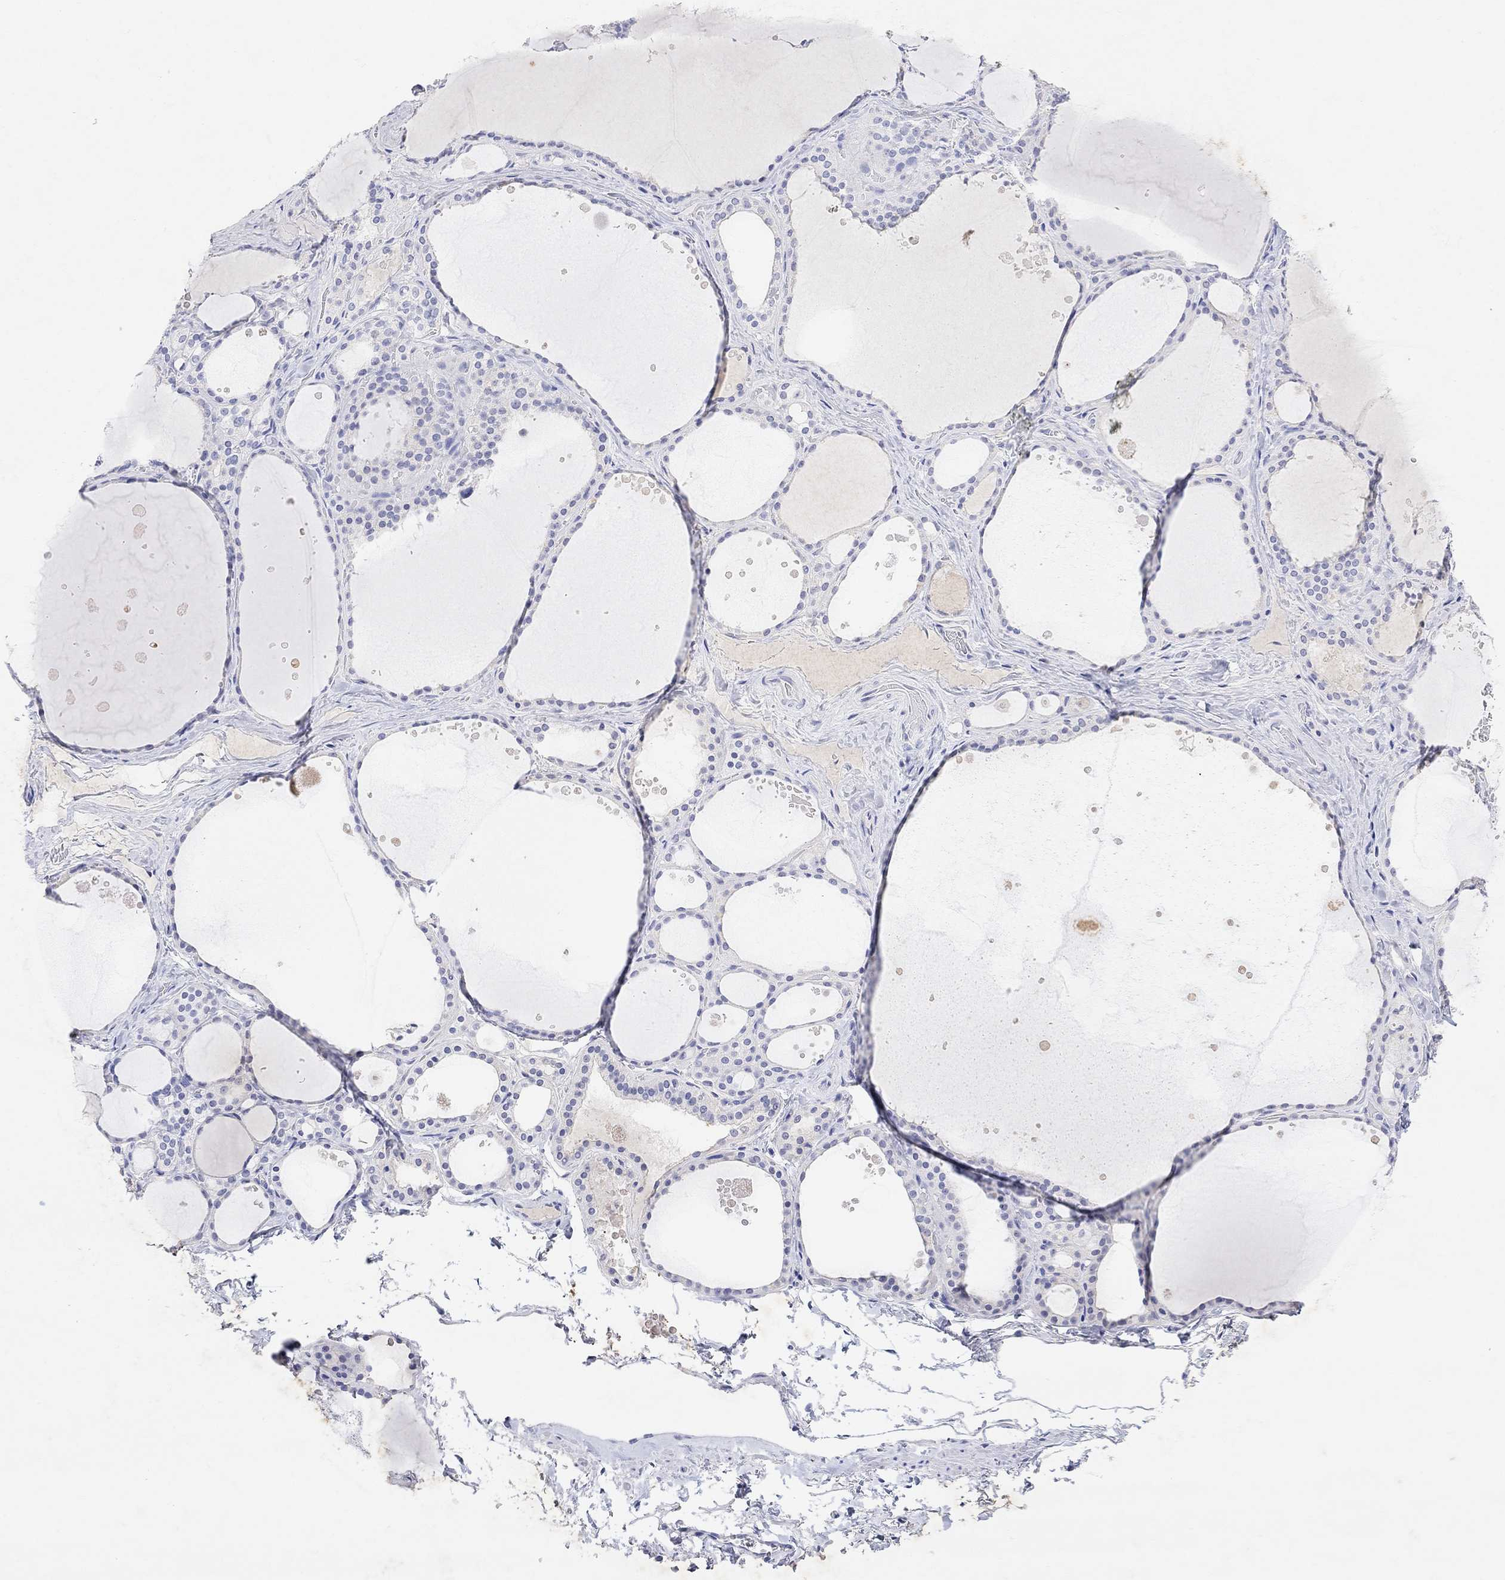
{"staining": {"intensity": "negative", "quantity": "none", "location": "none"}, "tissue": "thyroid gland", "cell_type": "Glandular cells", "image_type": "normal", "snomed": [{"axis": "morphology", "description": "Normal tissue, NOS"}, {"axis": "topography", "description": "Thyroid gland"}], "caption": "Photomicrograph shows no protein staining in glandular cells of benign thyroid gland. The staining was performed using DAB (3,3'-diaminobenzidine) to visualize the protein expression in brown, while the nuclei were stained in blue with hematoxylin (Magnification: 20x).", "gene": "TYR", "patient": {"sex": "male", "age": 63}}